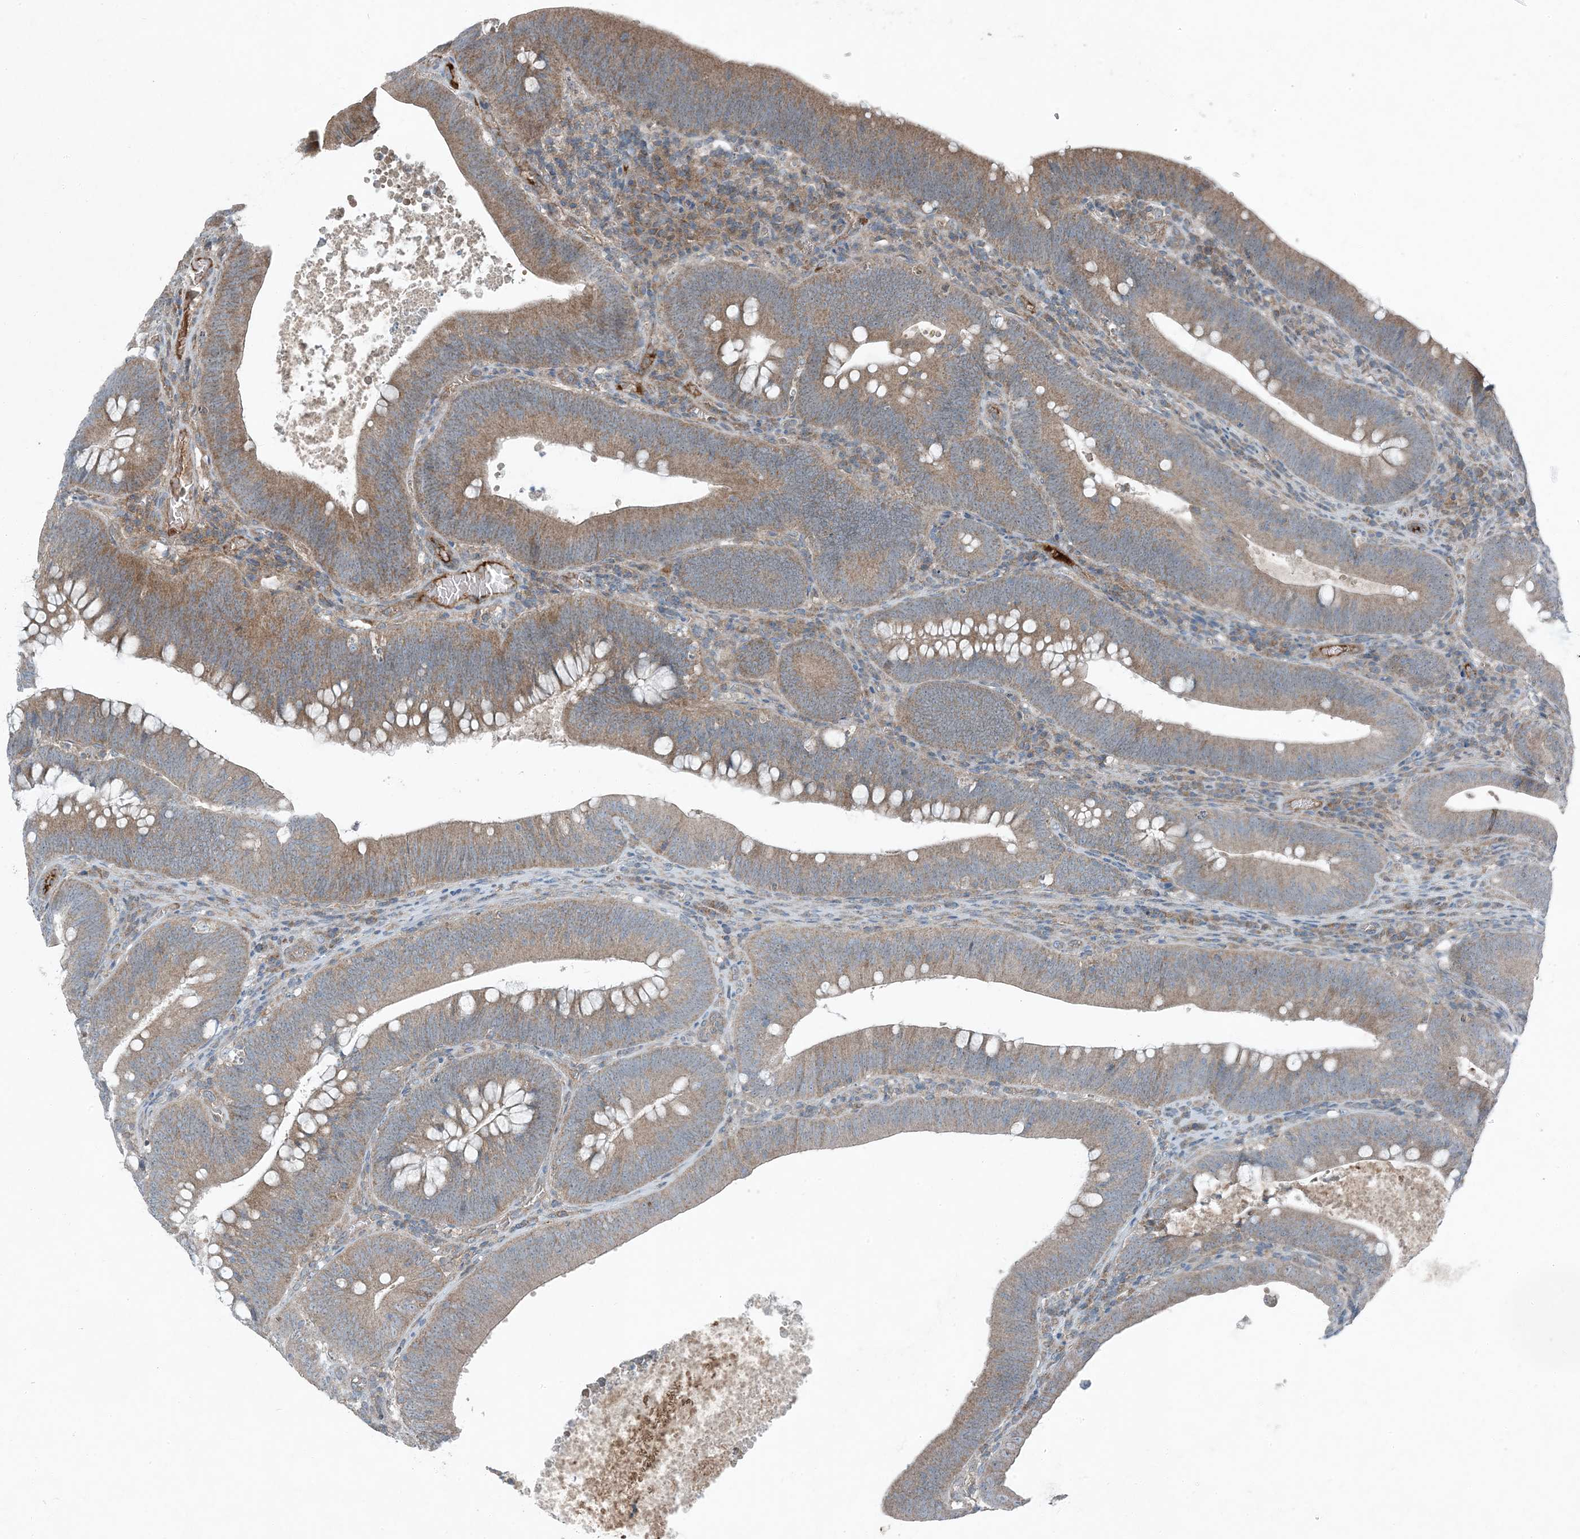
{"staining": {"intensity": "moderate", "quantity": ">75%", "location": "cytoplasmic/membranous"}, "tissue": "colorectal cancer", "cell_type": "Tumor cells", "image_type": "cancer", "snomed": [{"axis": "morphology", "description": "Normal tissue, NOS"}, {"axis": "topography", "description": "Colon"}], "caption": "IHC photomicrograph of colorectal cancer stained for a protein (brown), which displays medium levels of moderate cytoplasmic/membranous expression in approximately >75% of tumor cells.", "gene": "APOM", "patient": {"sex": "female", "age": 82}}